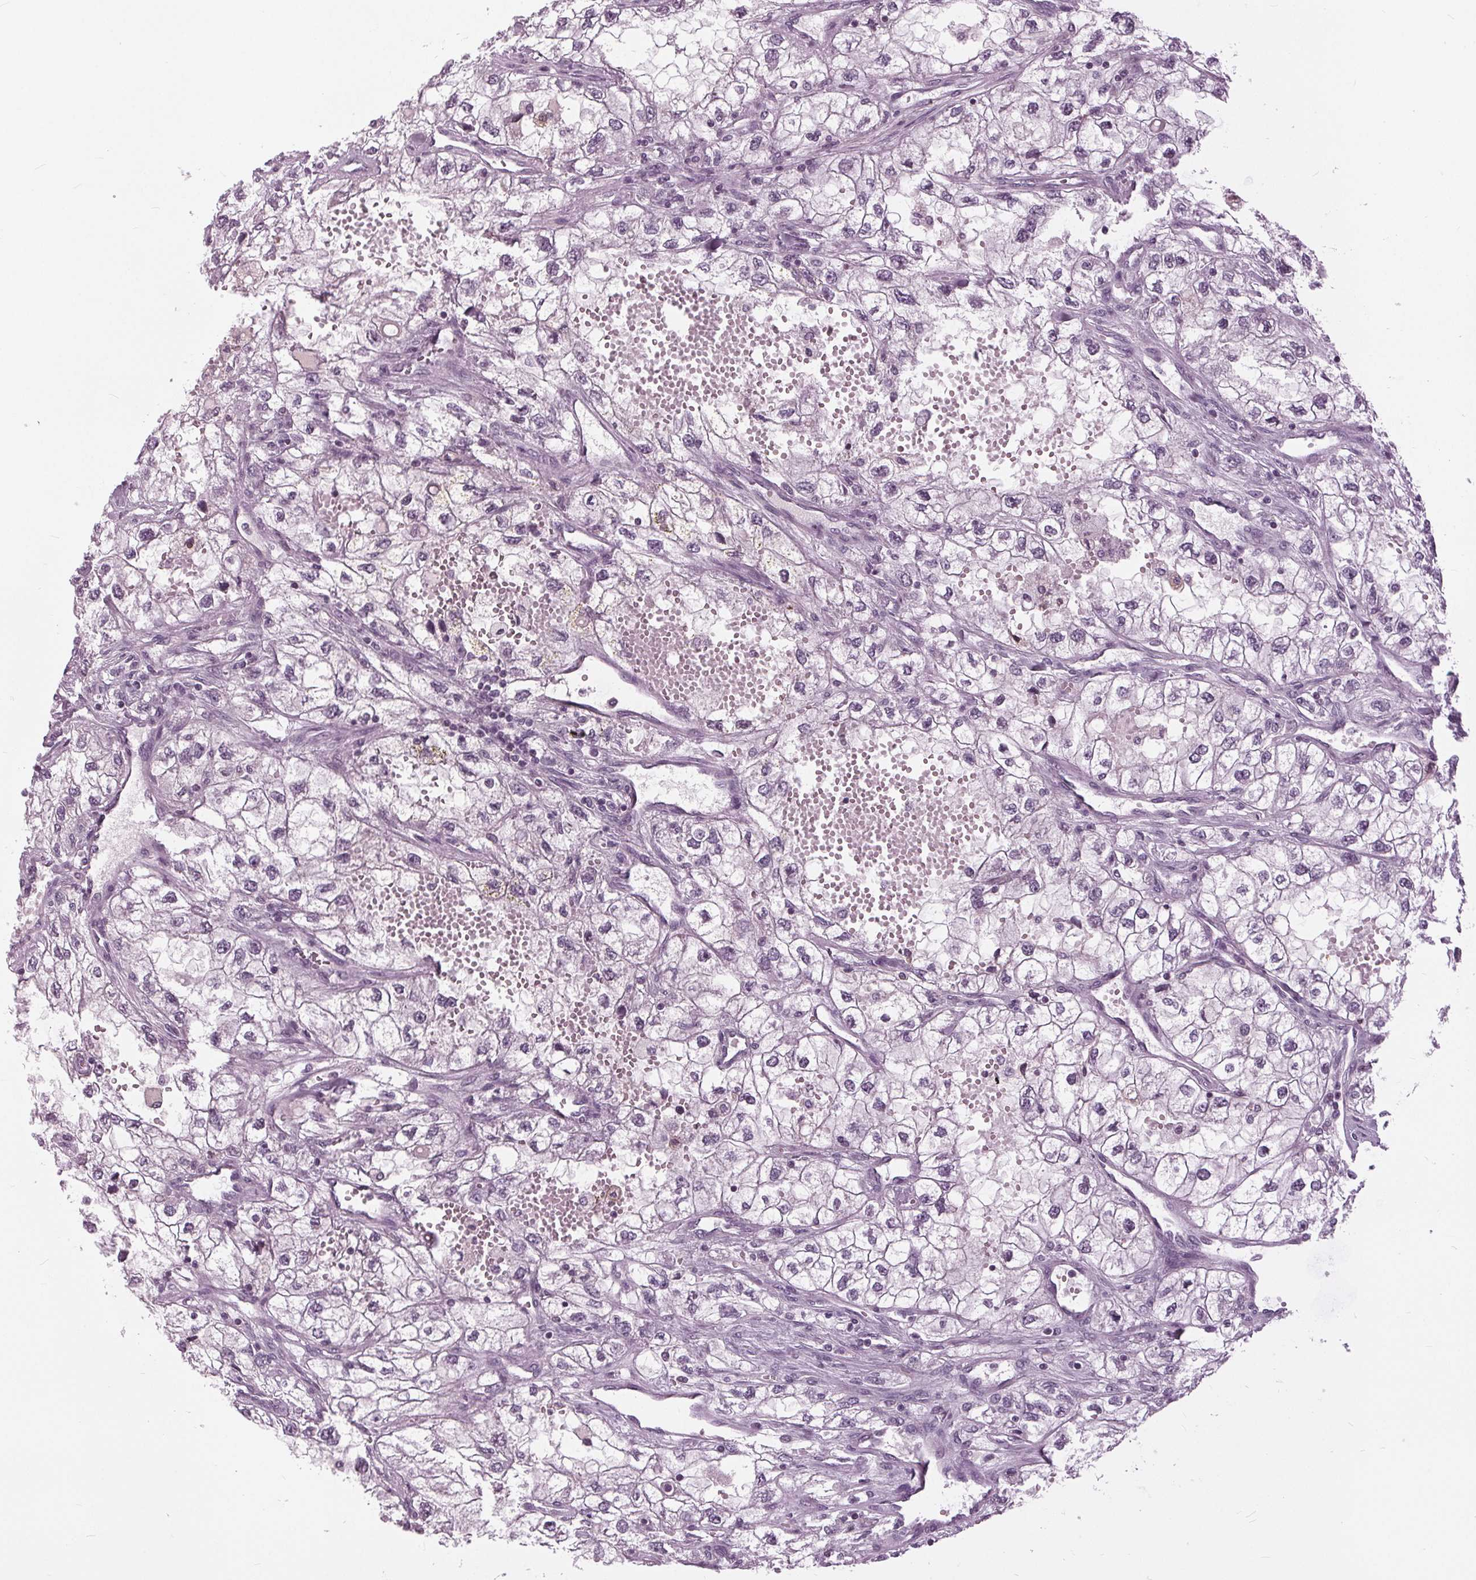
{"staining": {"intensity": "negative", "quantity": "none", "location": "none"}, "tissue": "renal cancer", "cell_type": "Tumor cells", "image_type": "cancer", "snomed": [{"axis": "morphology", "description": "Adenocarcinoma, NOS"}, {"axis": "topography", "description": "Kidney"}], "caption": "Histopathology image shows no protein positivity in tumor cells of renal cancer (adenocarcinoma) tissue.", "gene": "SLC9A4", "patient": {"sex": "male", "age": 59}}